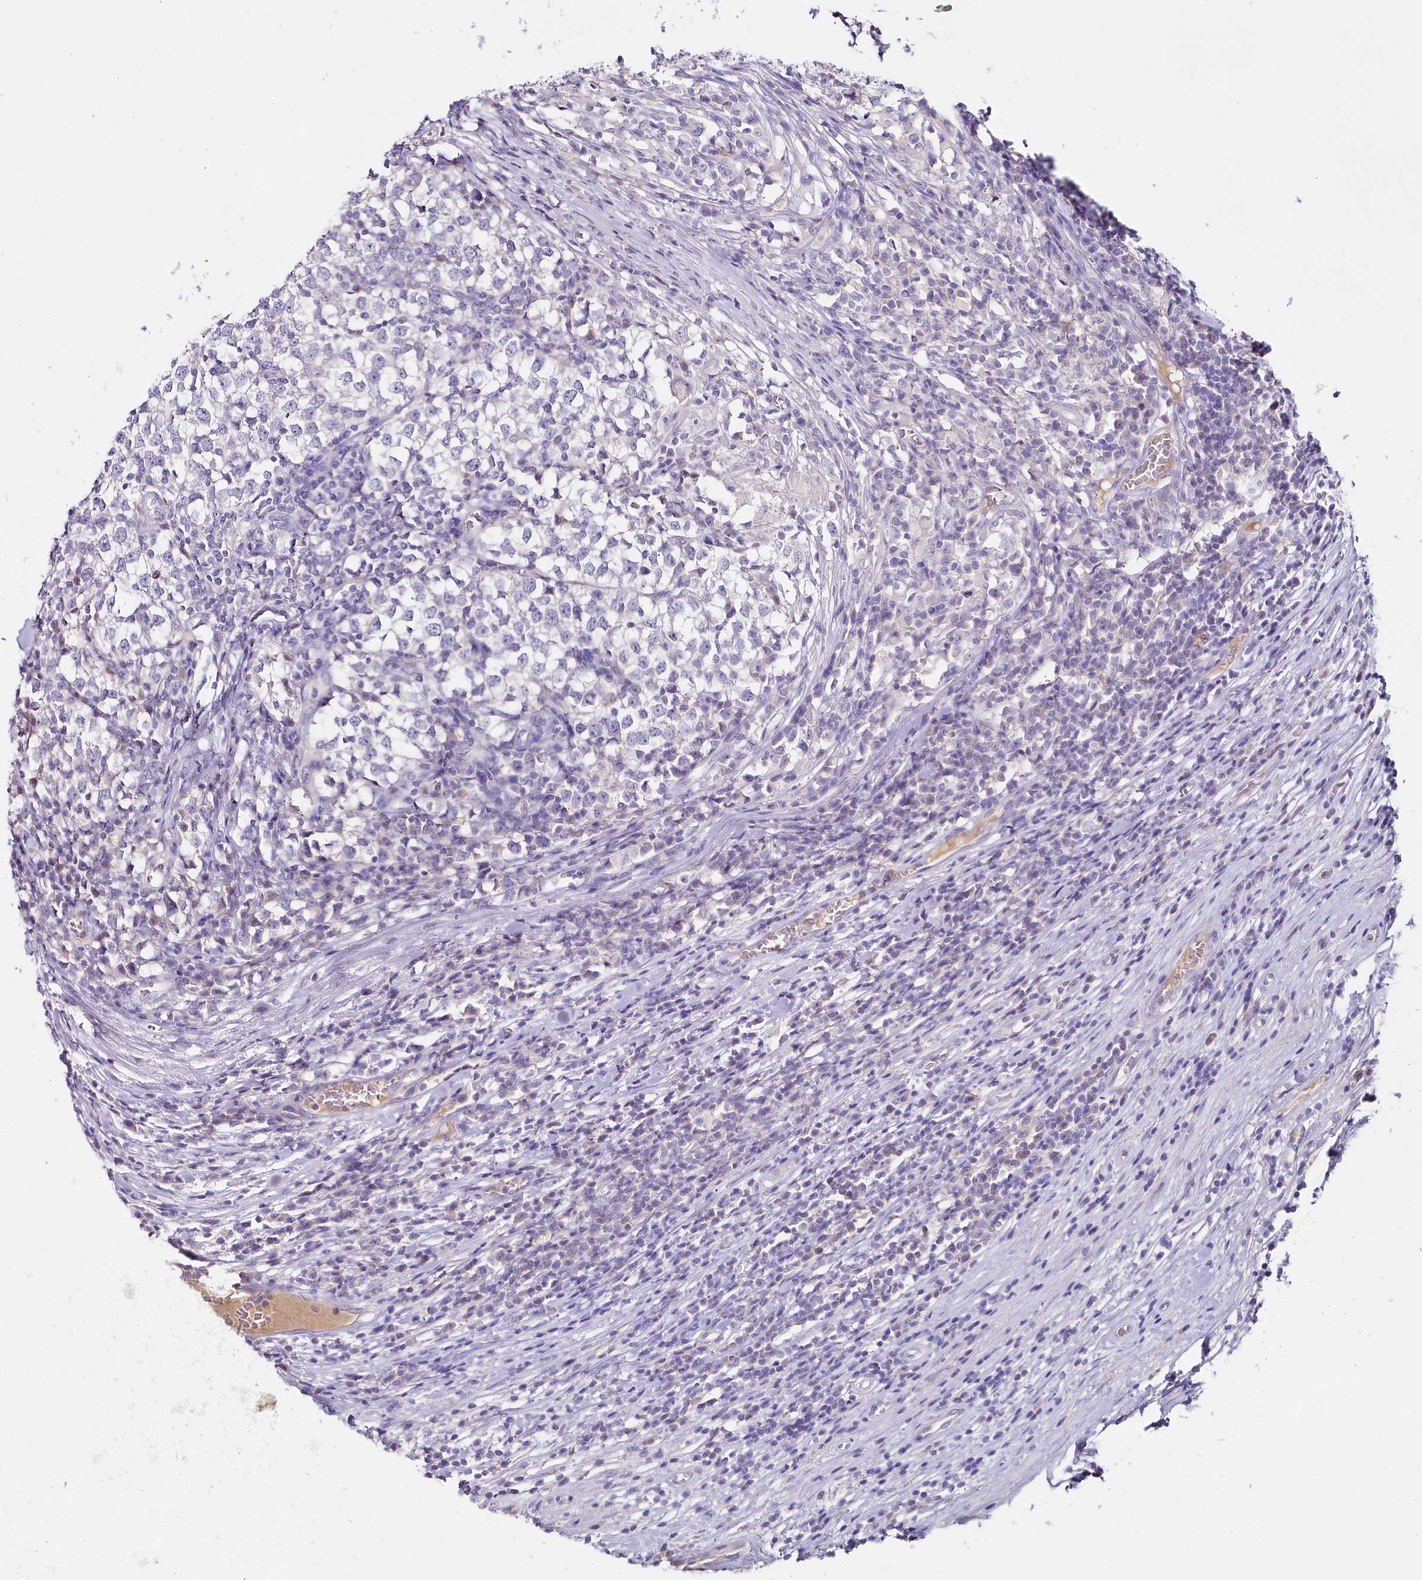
{"staining": {"intensity": "negative", "quantity": "none", "location": "none"}, "tissue": "testis cancer", "cell_type": "Tumor cells", "image_type": "cancer", "snomed": [{"axis": "morphology", "description": "Seminoma, NOS"}, {"axis": "topography", "description": "Testis"}], "caption": "Photomicrograph shows no significant protein staining in tumor cells of testis seminoma.", "gene": "HPD", "patient": {"sex": "male", "age": 65}}